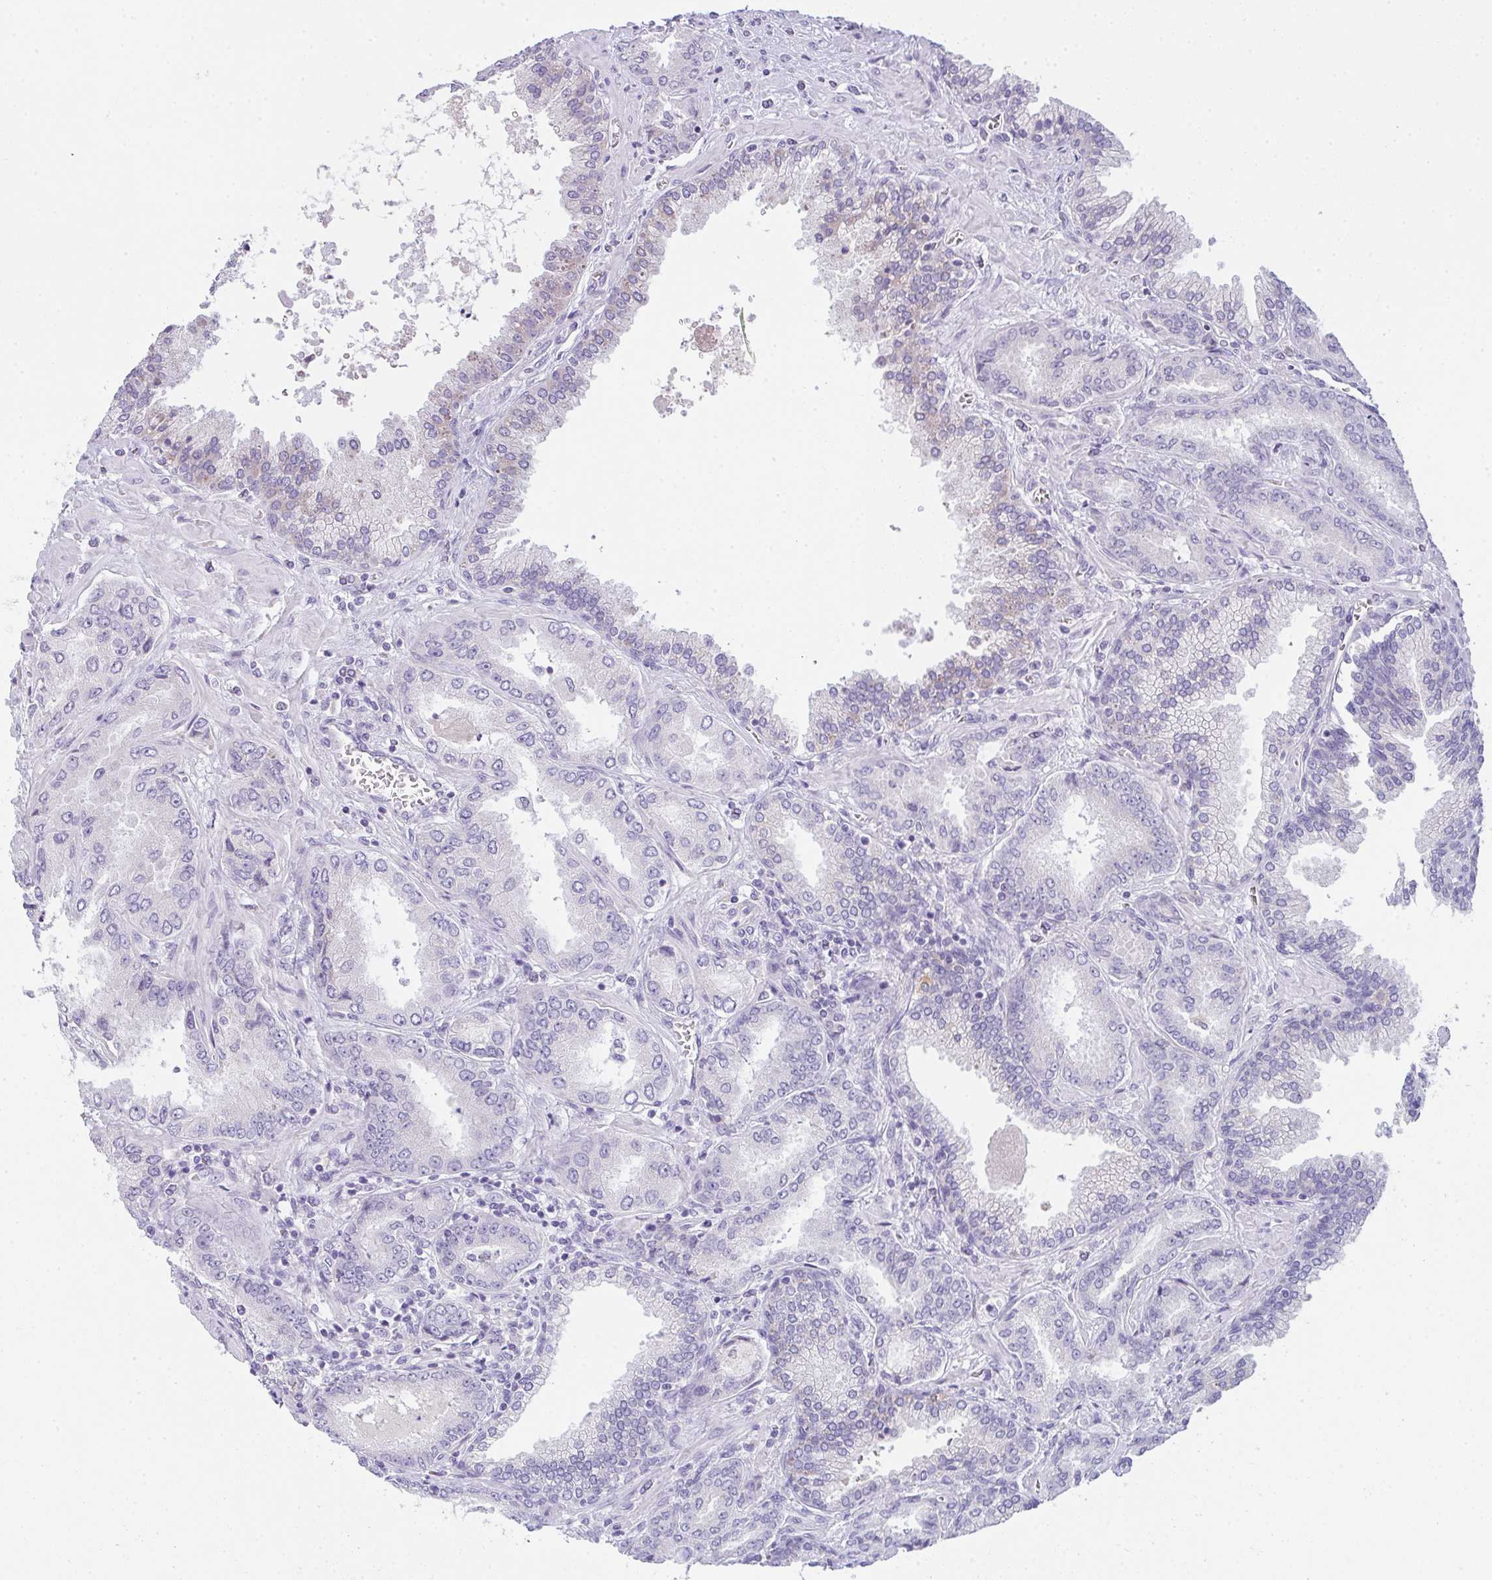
{"staining": {"intensity": "negative", "quantity": "none", "location": "none"}, "tissue": "prostate cancer", "cell_type": "Tumor cells", "image_type": "cancer", "snomed": [{"axis": "morphology", "description": "Adenocarcinoma, High grade"}, {"axis": "topography", "description": "Prostate"}], "caption": "A micrograph of prostate adenocarcinoma (high-grade) stained for a protein exhibits no brown staining in tumor cells.", "gene": "COX7B", "patient": {"sex": "male", "age": 72}}